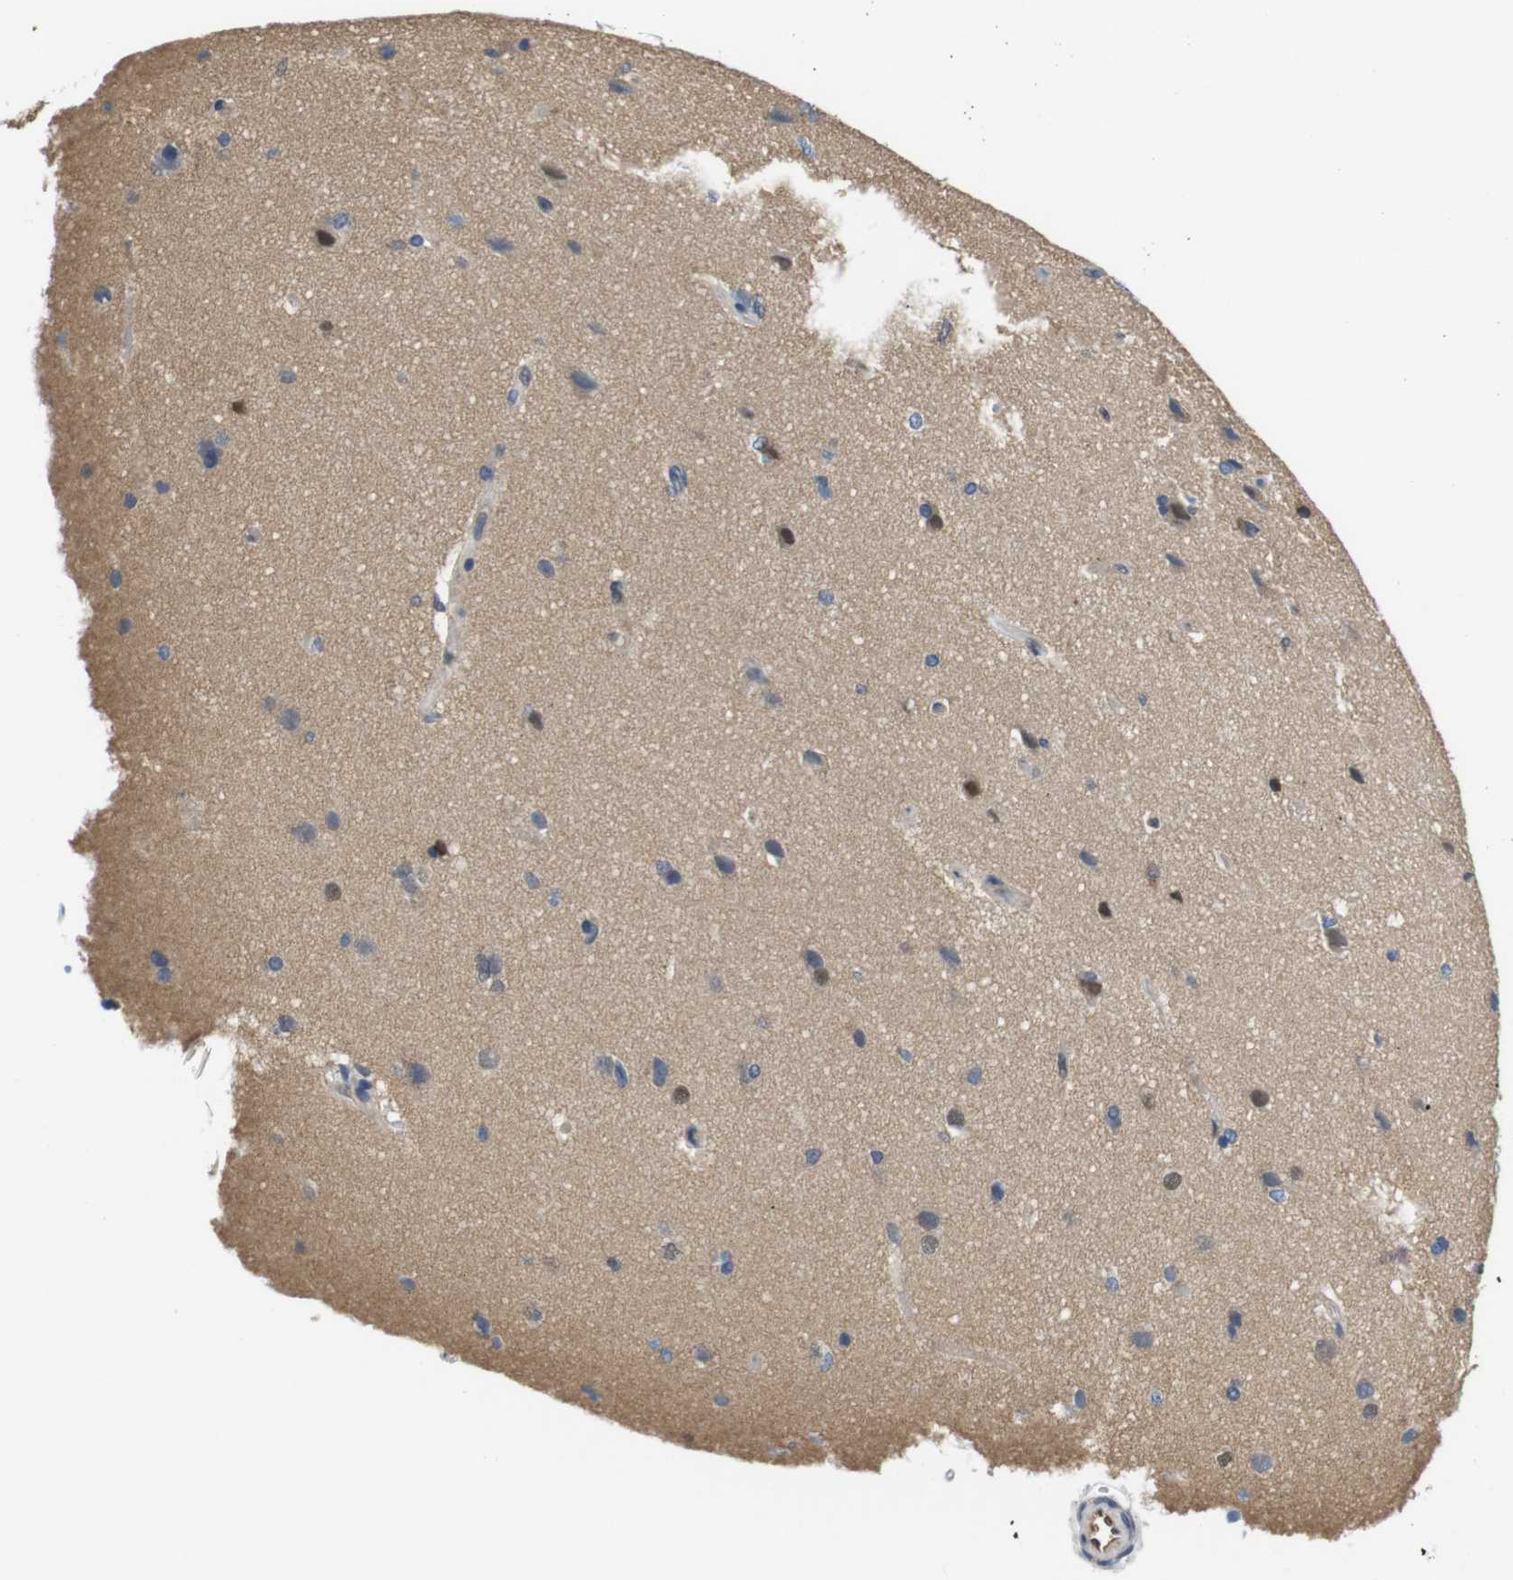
{"staining": {"intensity": "negative", "quantity": "none", "location": "none"}, "tissue": "cerebral cortex", "cell_type": "Endothelial cells", "image_type": "normal", "snomed": [{"axis": "morphology", "description": "Normal tissue, NOS"}, {"axis": "topography", "description": "Cerebral cortex"}], "caption": "Immunohistochemistry (IHC) micrograph of benign human cerebral cortex stained for a protein (brown), which demonstrates no staining in endothelial cells. (DAB (3,3'-diaminobenzidine) immunohistochemistry (IHC), high magnification).", "gene": "LDHA", "patient": {"sex": "male", "age": 62}}